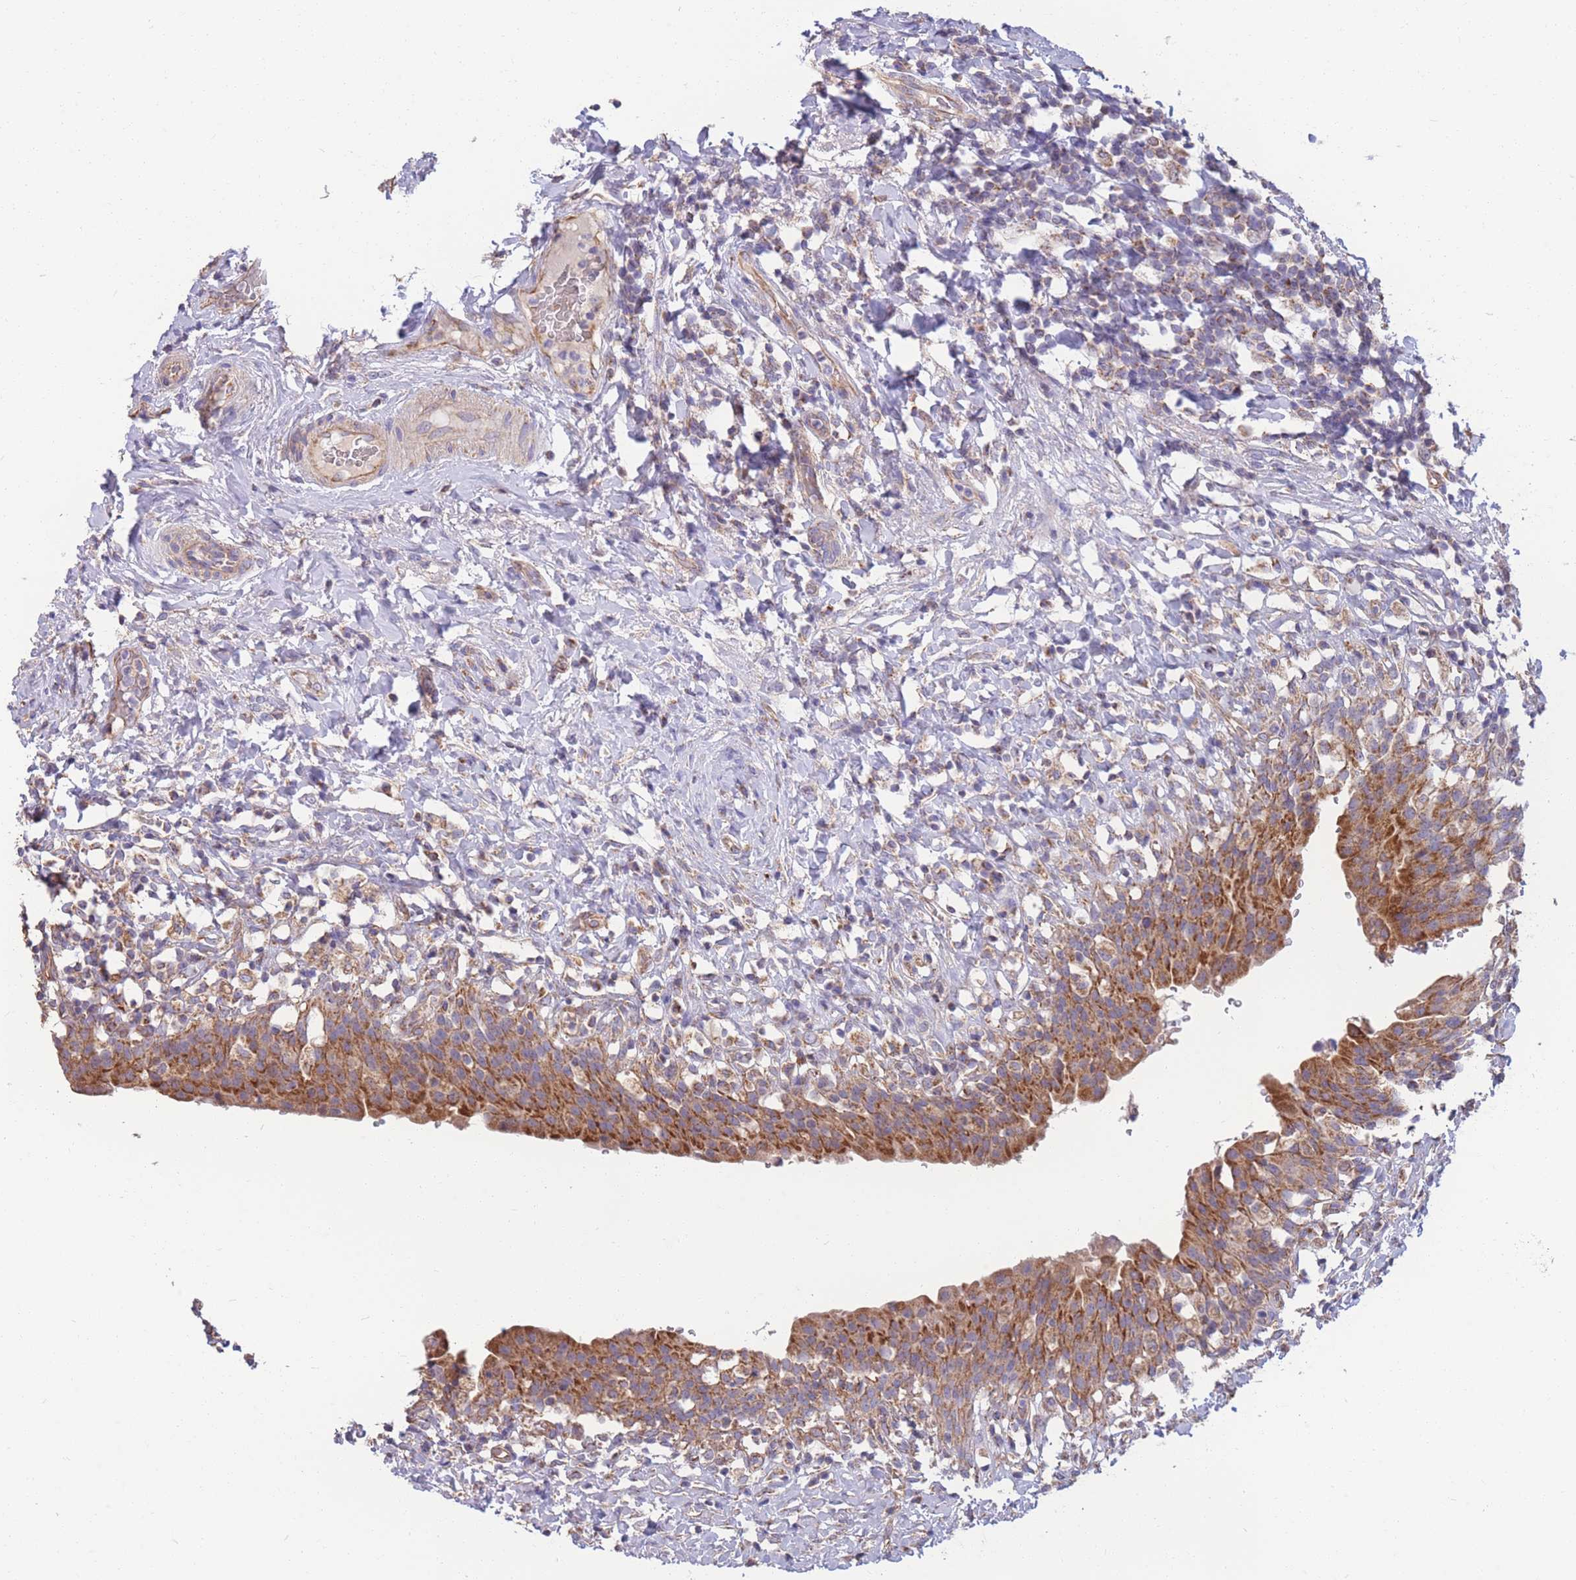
{"staining": {"intensity": "moderate", "quantity": ">75%", "location": "cytoplasmic/membranous"}, "tissue": "urinary bladder", "cell_type": "Urothelial cells", "image_type": "normal", "snomed": [{"axis": "morphology", "description": "Normal tissue, NOS"}, {"axis": "morphology", "description": "Inflammation, NOS"}, {"axis": "topography", "description": "Urinary bladder"}], "caption": "Moderate cytoplasmic/membranous positivity is identified in approximately >75% of urothelial cells in unremarkable urinary bladder. (Brightfield microscopy of DAB IHC at high magnification).", "gene": "MRPS9", "patient": {"sex": "male", "age": 64}}